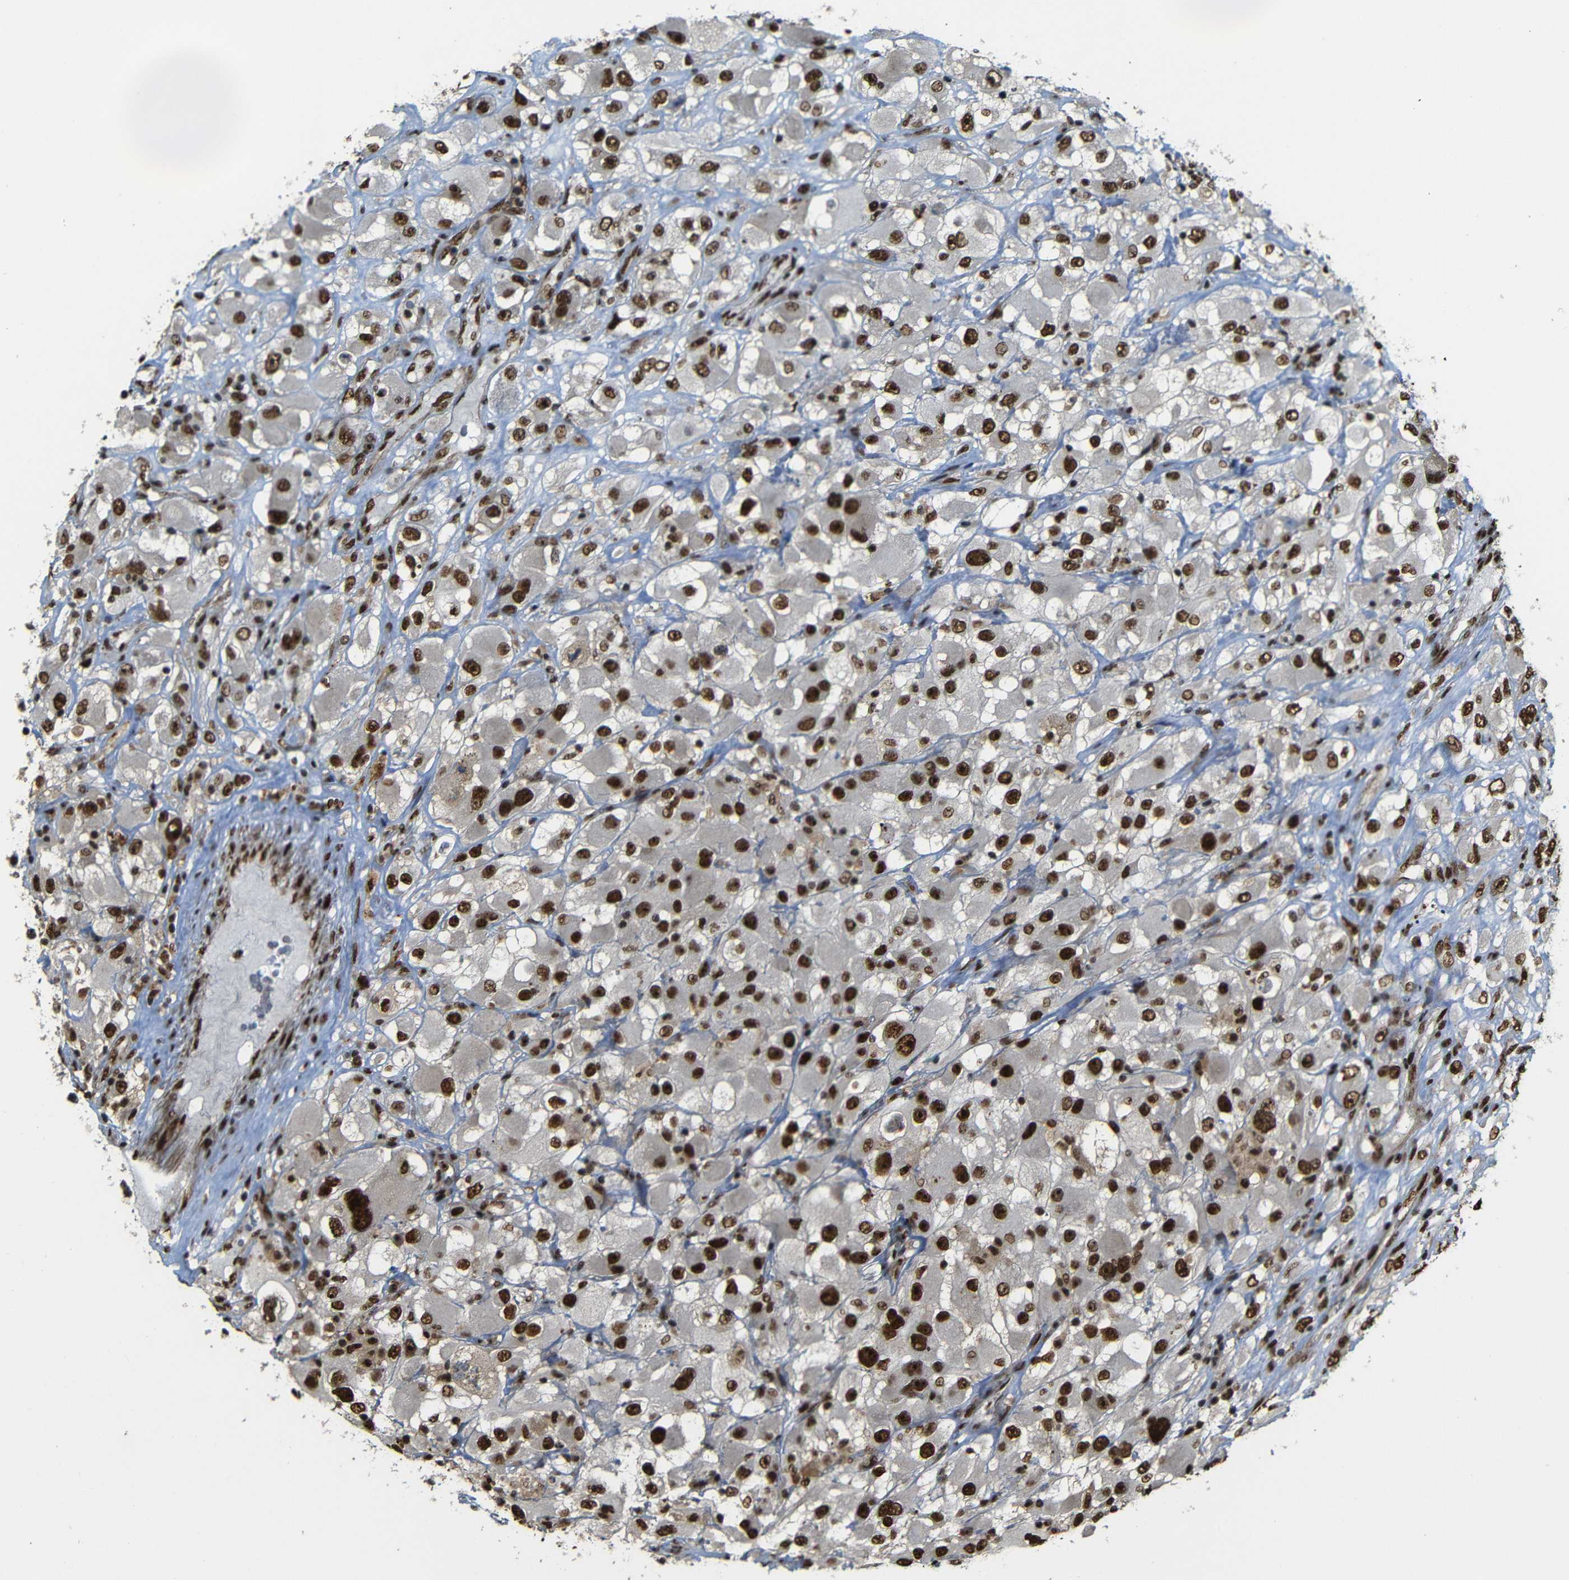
{"staining": {"intensity": "strong", "quantity": ">75%", "location": "nuclear"}, "tissue": "renal cancer", "cell_type": "Tumor cells", "image_type": "cancer", "snomed": [{"axis": "morphology", "description": "Adenocarcinoma, NOS"}, {"axis": "topography", "description": "Kidney"}], "caption": "Human renal cancer (adenocarcinoma) stained with a protein marker reveals strong staining in tumor cells.", "gene": "TCF7L2", "patient": {"sex": "female", "age": 52}}